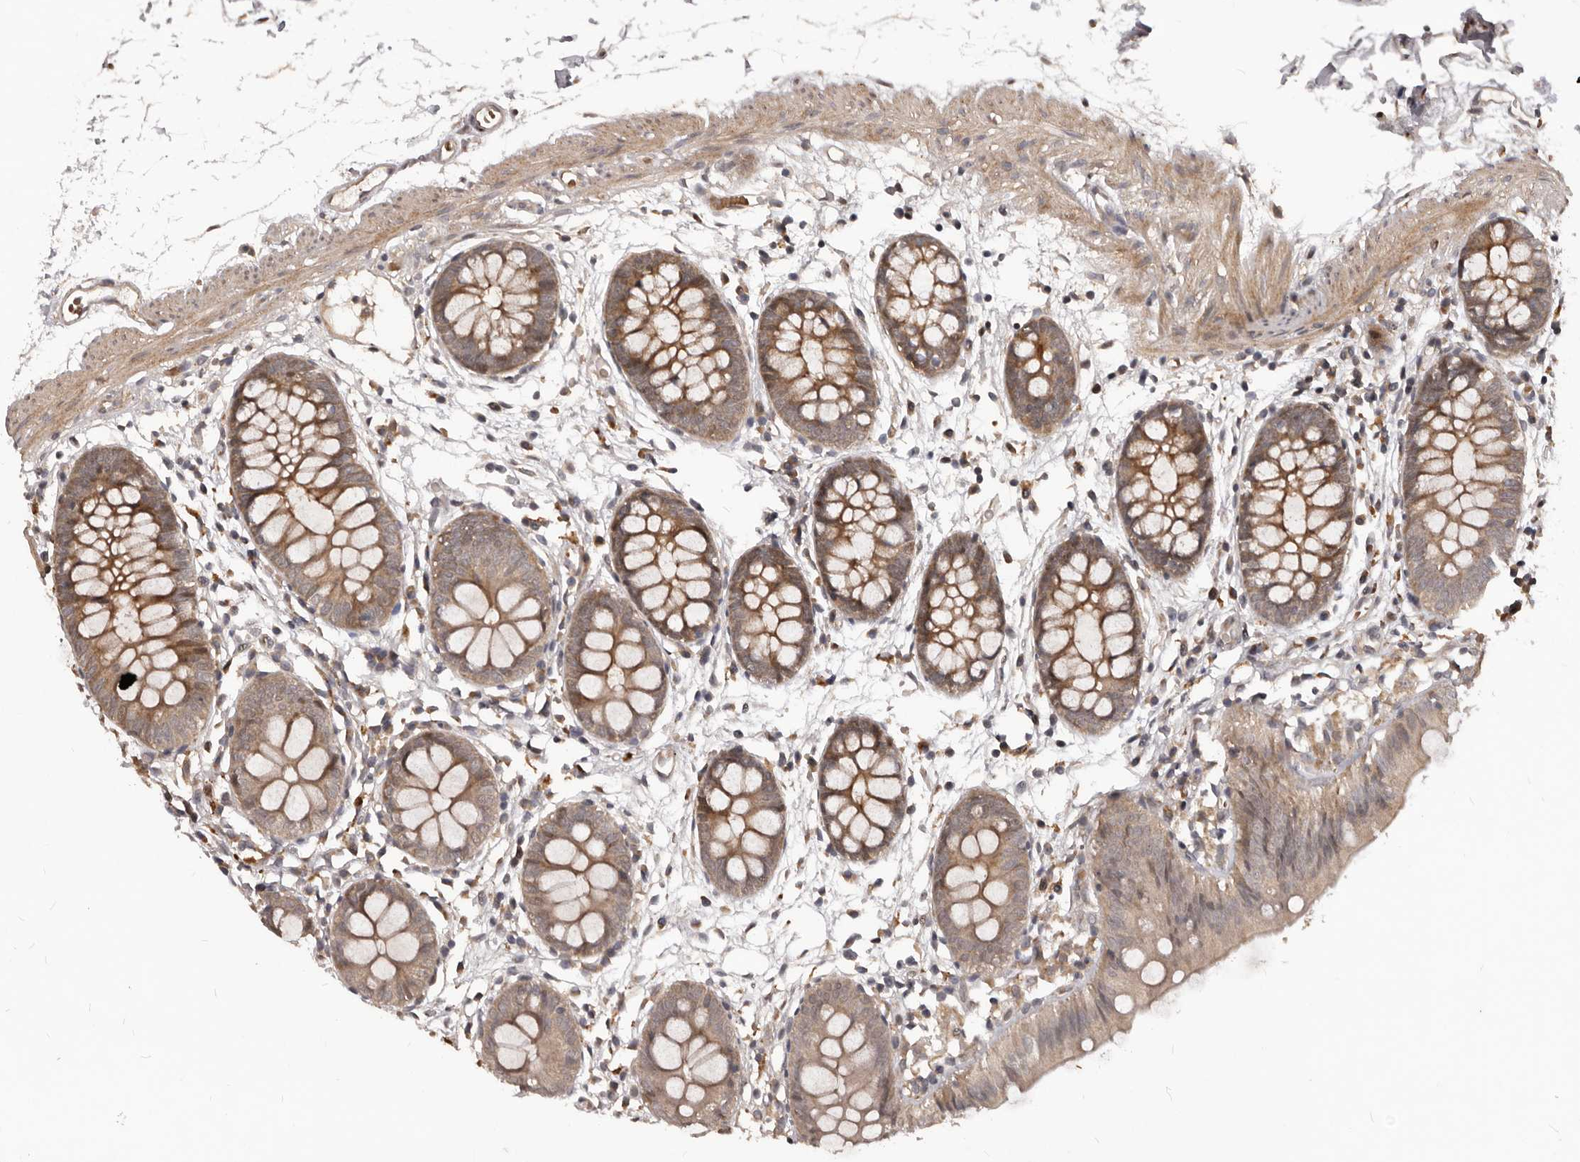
{"staining": {"intensity": "moderate", "quantity": "25%-75%", "location": "cytoplasmic/membranous"}, "tissue": "colon", "cell_type": "Endothelial cells", "image_type": "normal", "snomed": [{"axis": "morphology", "description": "Normal tissue, NOS"}, {"axis": "topography", "description": "Colon"}], "caption": "A brown stain labels moderate cytoplasmic/membranous expression of a protein in endothelial cells of unremarkable colon.", "gene": "GABPB2", "patient": {"sex": "male", "age": 56}}